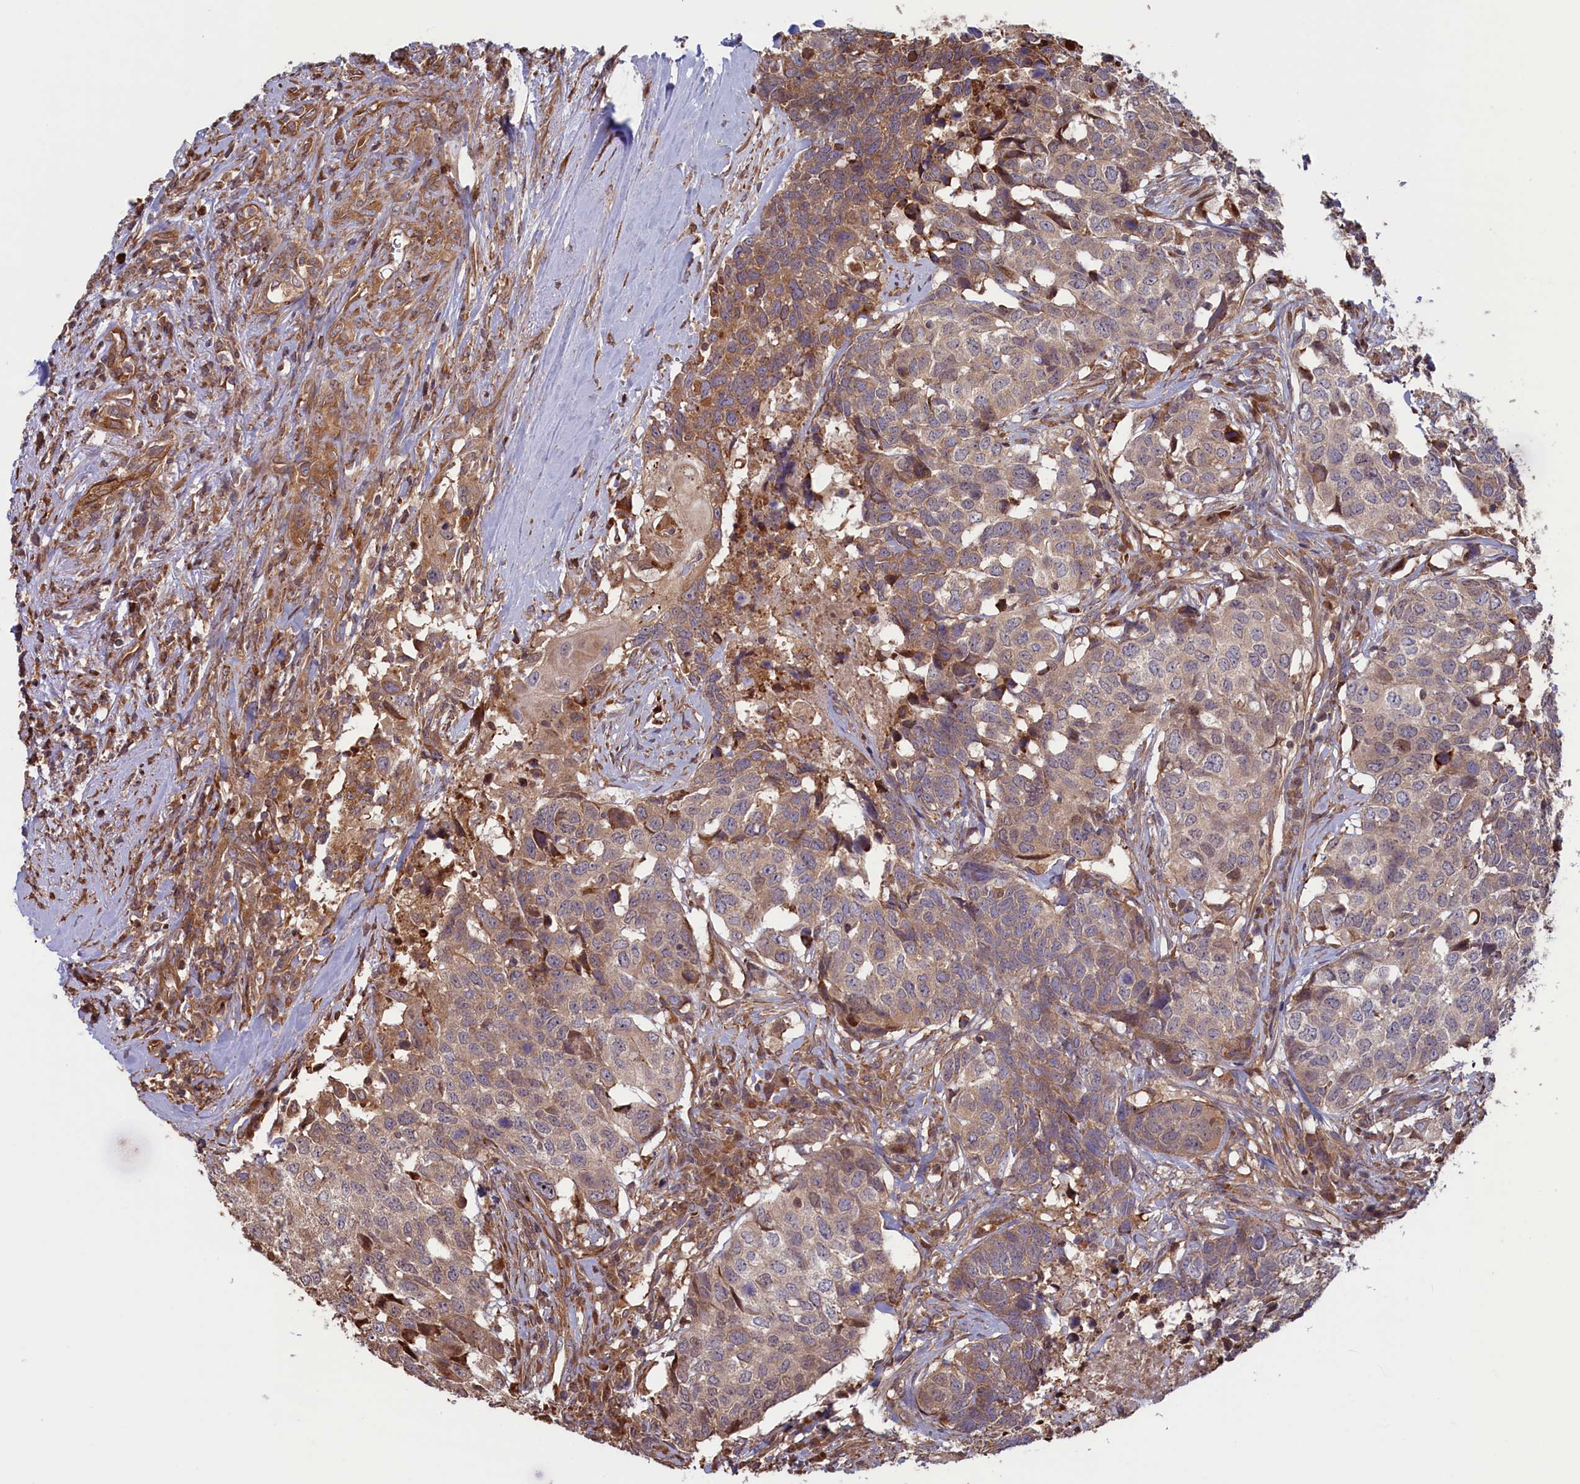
{"staining": {"intensity": "moderate", "quantity": "25%-75%", "location": "cytoplasmic/membranous"}, "tissue": "head and neck cancer", "cell_type": "Tumor cells", "image_type": "cancer", "snomed": [{"axis": "morphology", "description": "Squamous cell carcinoma, NOS"}, {"axis": "topography", "description": "Head-Neck"}], "caption": "An immunohistochemistry (IHC) image of tumor tissue is shown. Protein staining in brown highlights moderate cytoplasmic/membranous positivity in head and neck squamous cell carcinoma within tumor cells.", "gene": "RILPL1", "patient": {"sex": "male", "age": 66}}